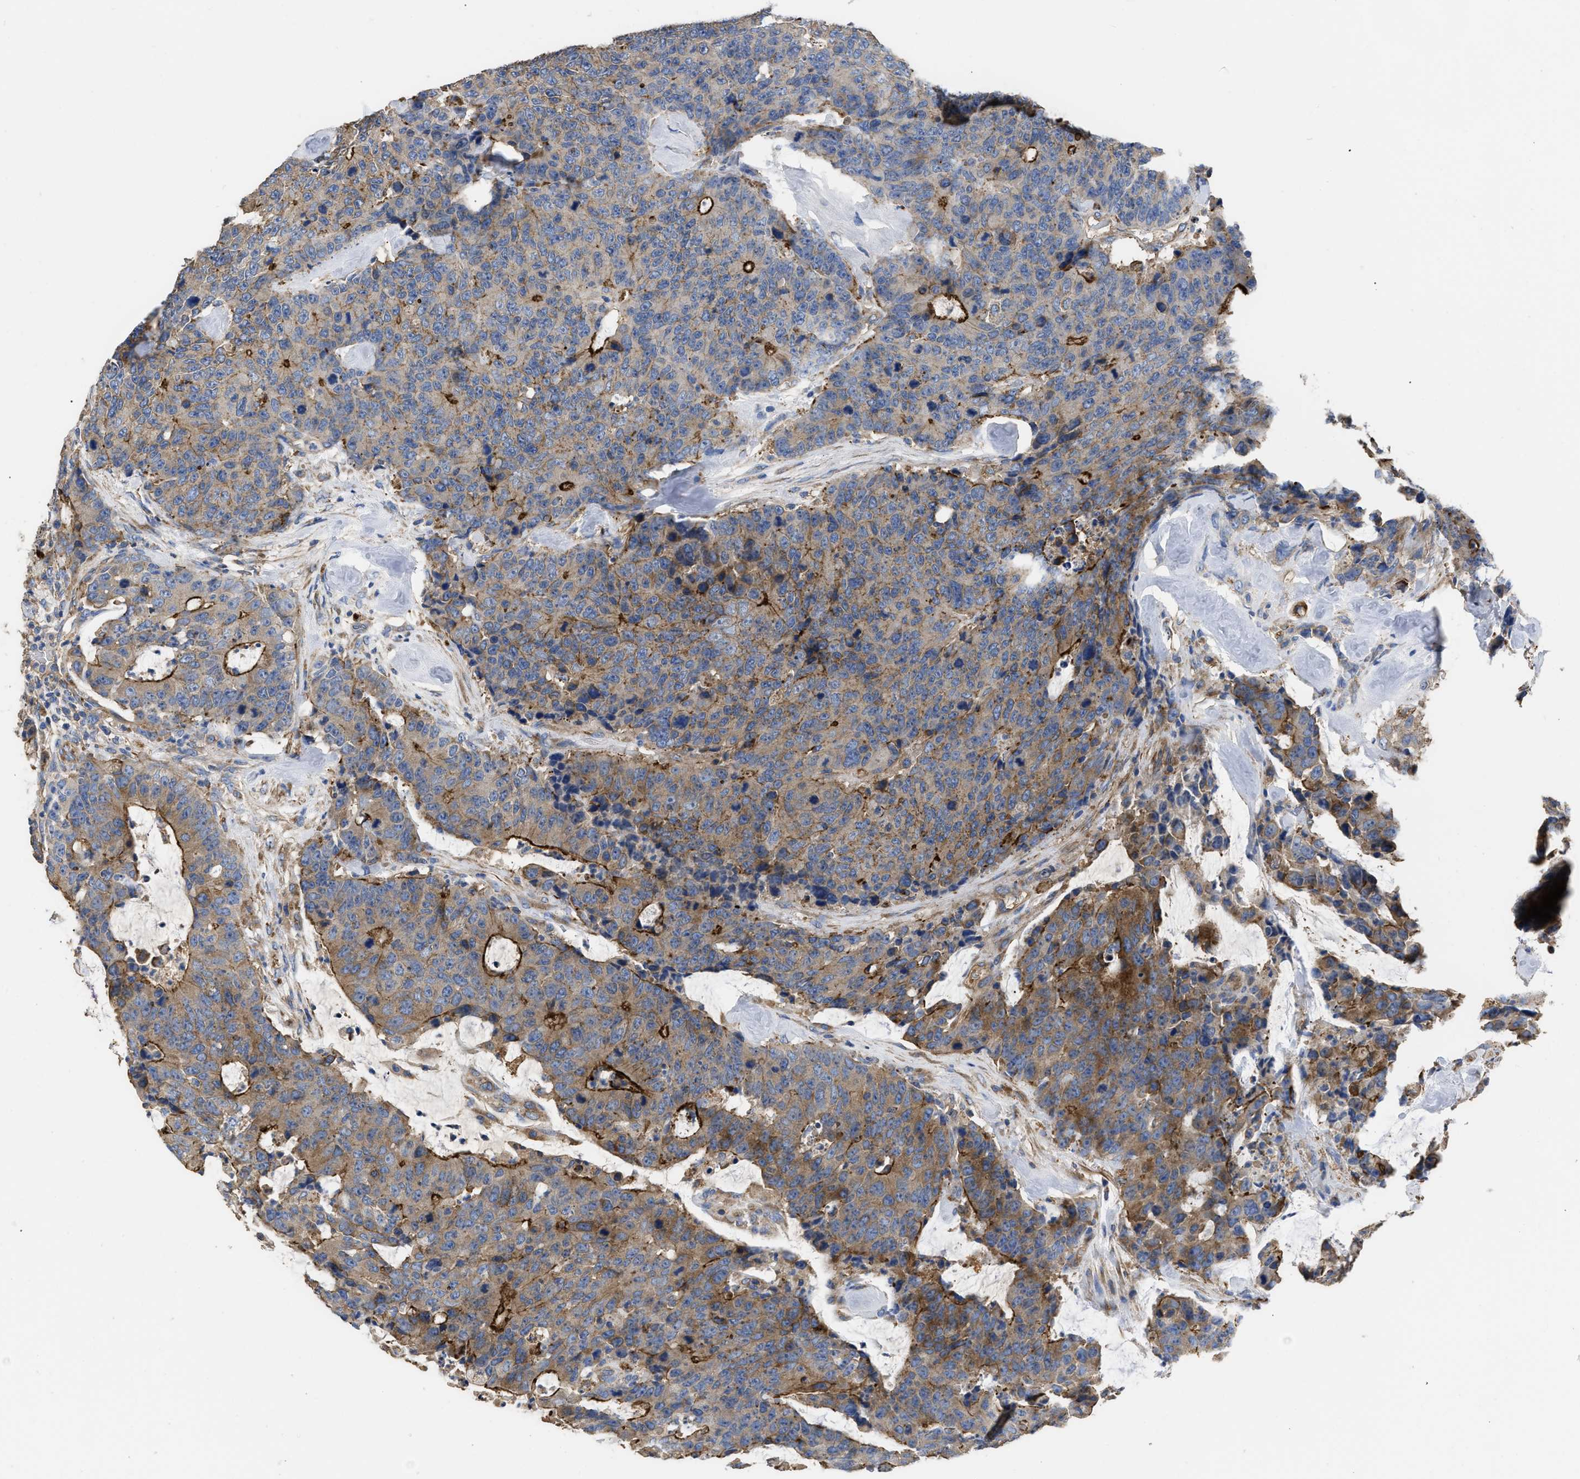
{"staining": {"intensity": "moderate", "quantity": "25%-75%", "location": "cytoplasmic/membranous"}, "tissue": "colorectal cancer", "cell_type": "Tumor cells", "image_type": "cancer", "snomed": [{"axis": "morphology", "description": "Adenocarcinoma, NOS"}, {"axis": "topography", "description": "Colon"}], "caption": "This micrograph demonstrates immunohistochemistry staining of colorectal cancer (adenocarcinoma), with medium moderate cytoplasmic/membranous positivity in approximately 25%-75% of tumor cells.", "gene": "USP4", "patient": {"sex": "female", "age": 86}}